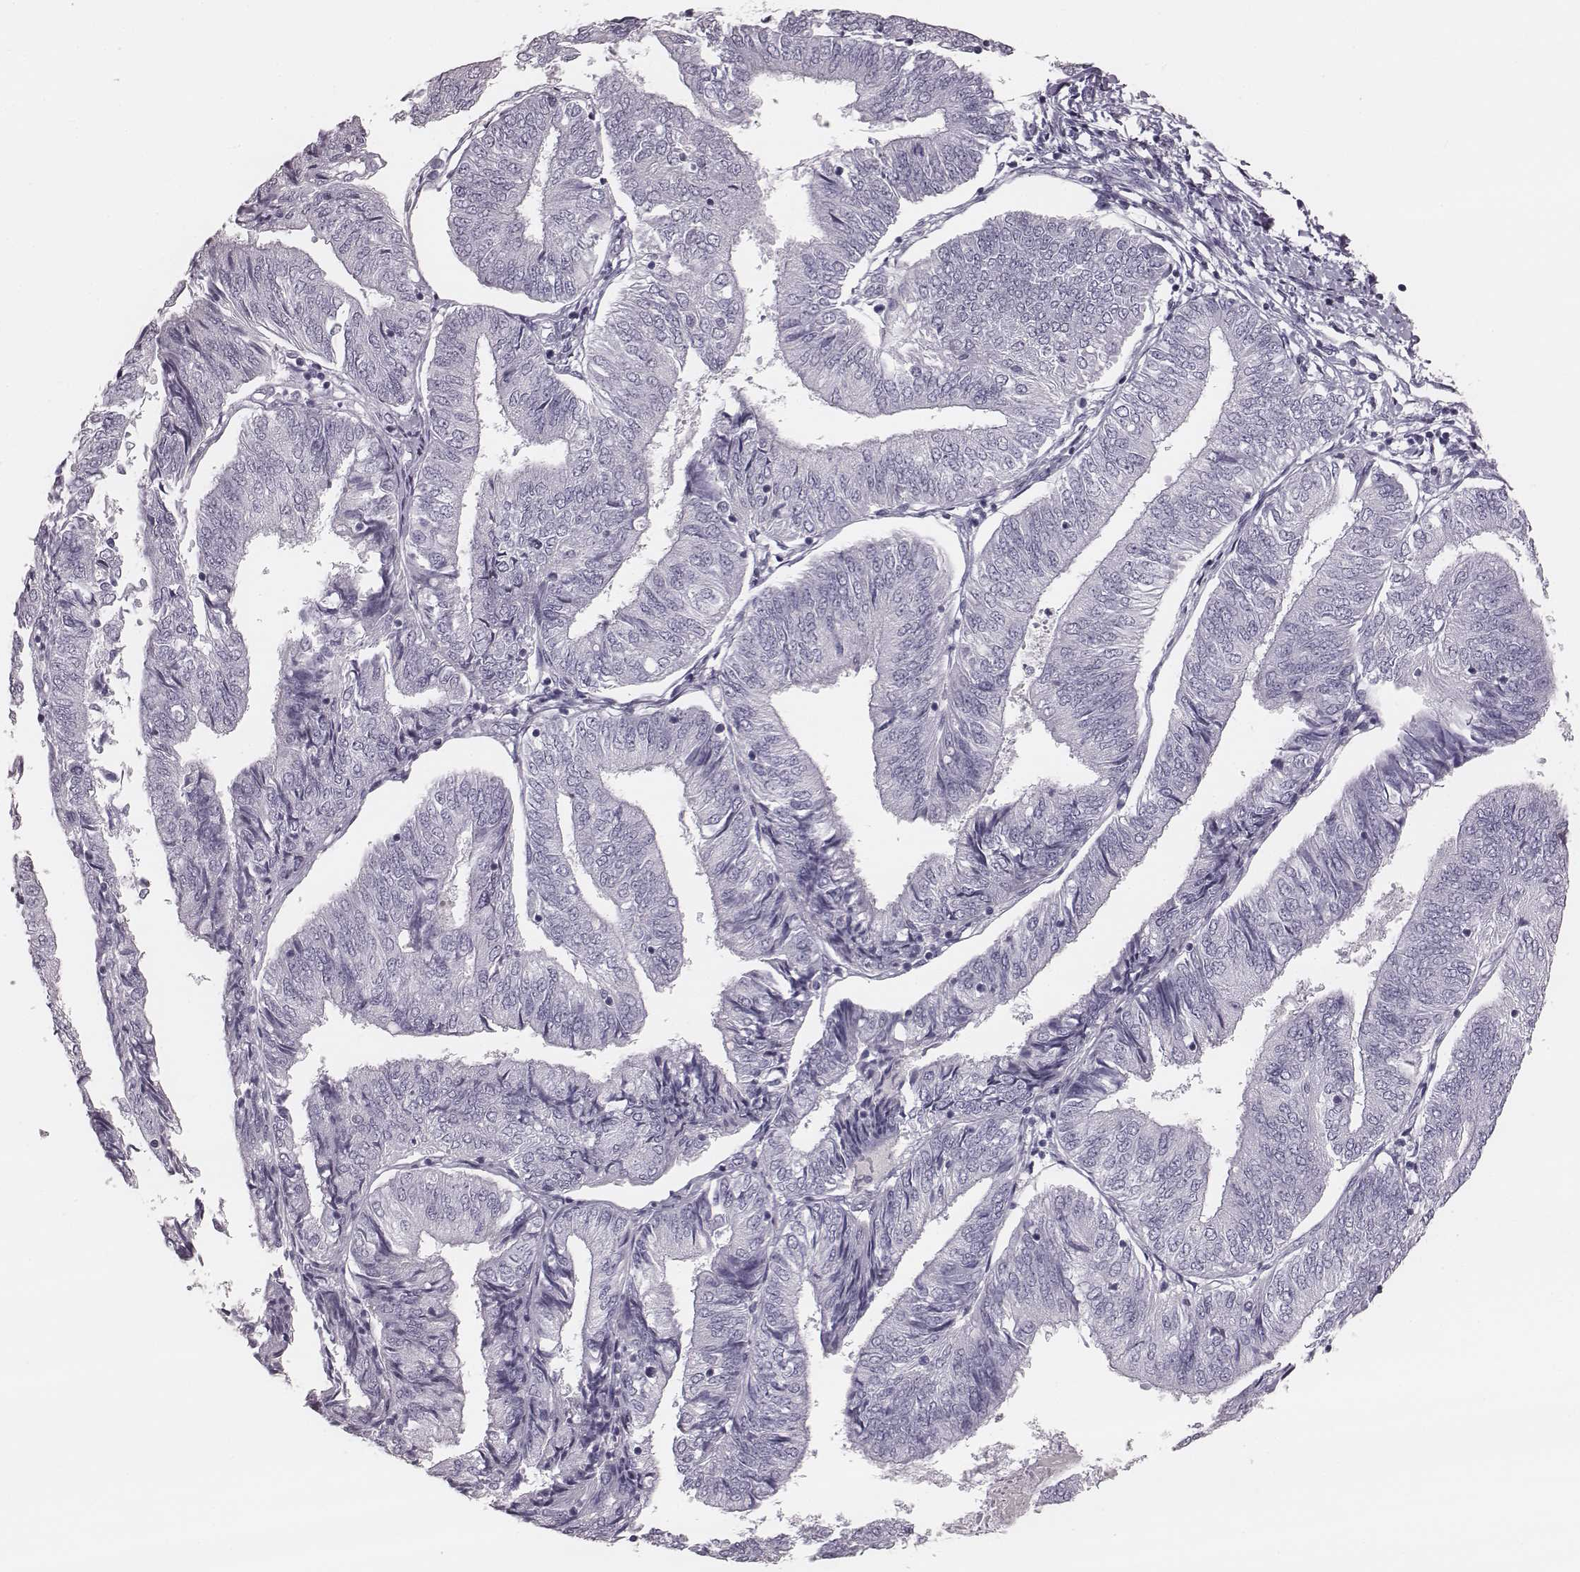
{"staining": {"intensity": "negative", "quantity": "none", "location": "none"}, "tissue": "endometrial cancer", "cell_type": "Tumor cells", "image_type": "cancer", "snomed": [{"axis": "morphology", "description": "Adenocarcinoma, NOS"}, {"axis": "topography", "description": "Endometrium"}], "caption": "A photomicrograph of human endometrial cancer (adenocarcinoma) is negative for staining in tumor cells.", "gene": "KRT74", "patient": {"sex": "female", "age": 58}}